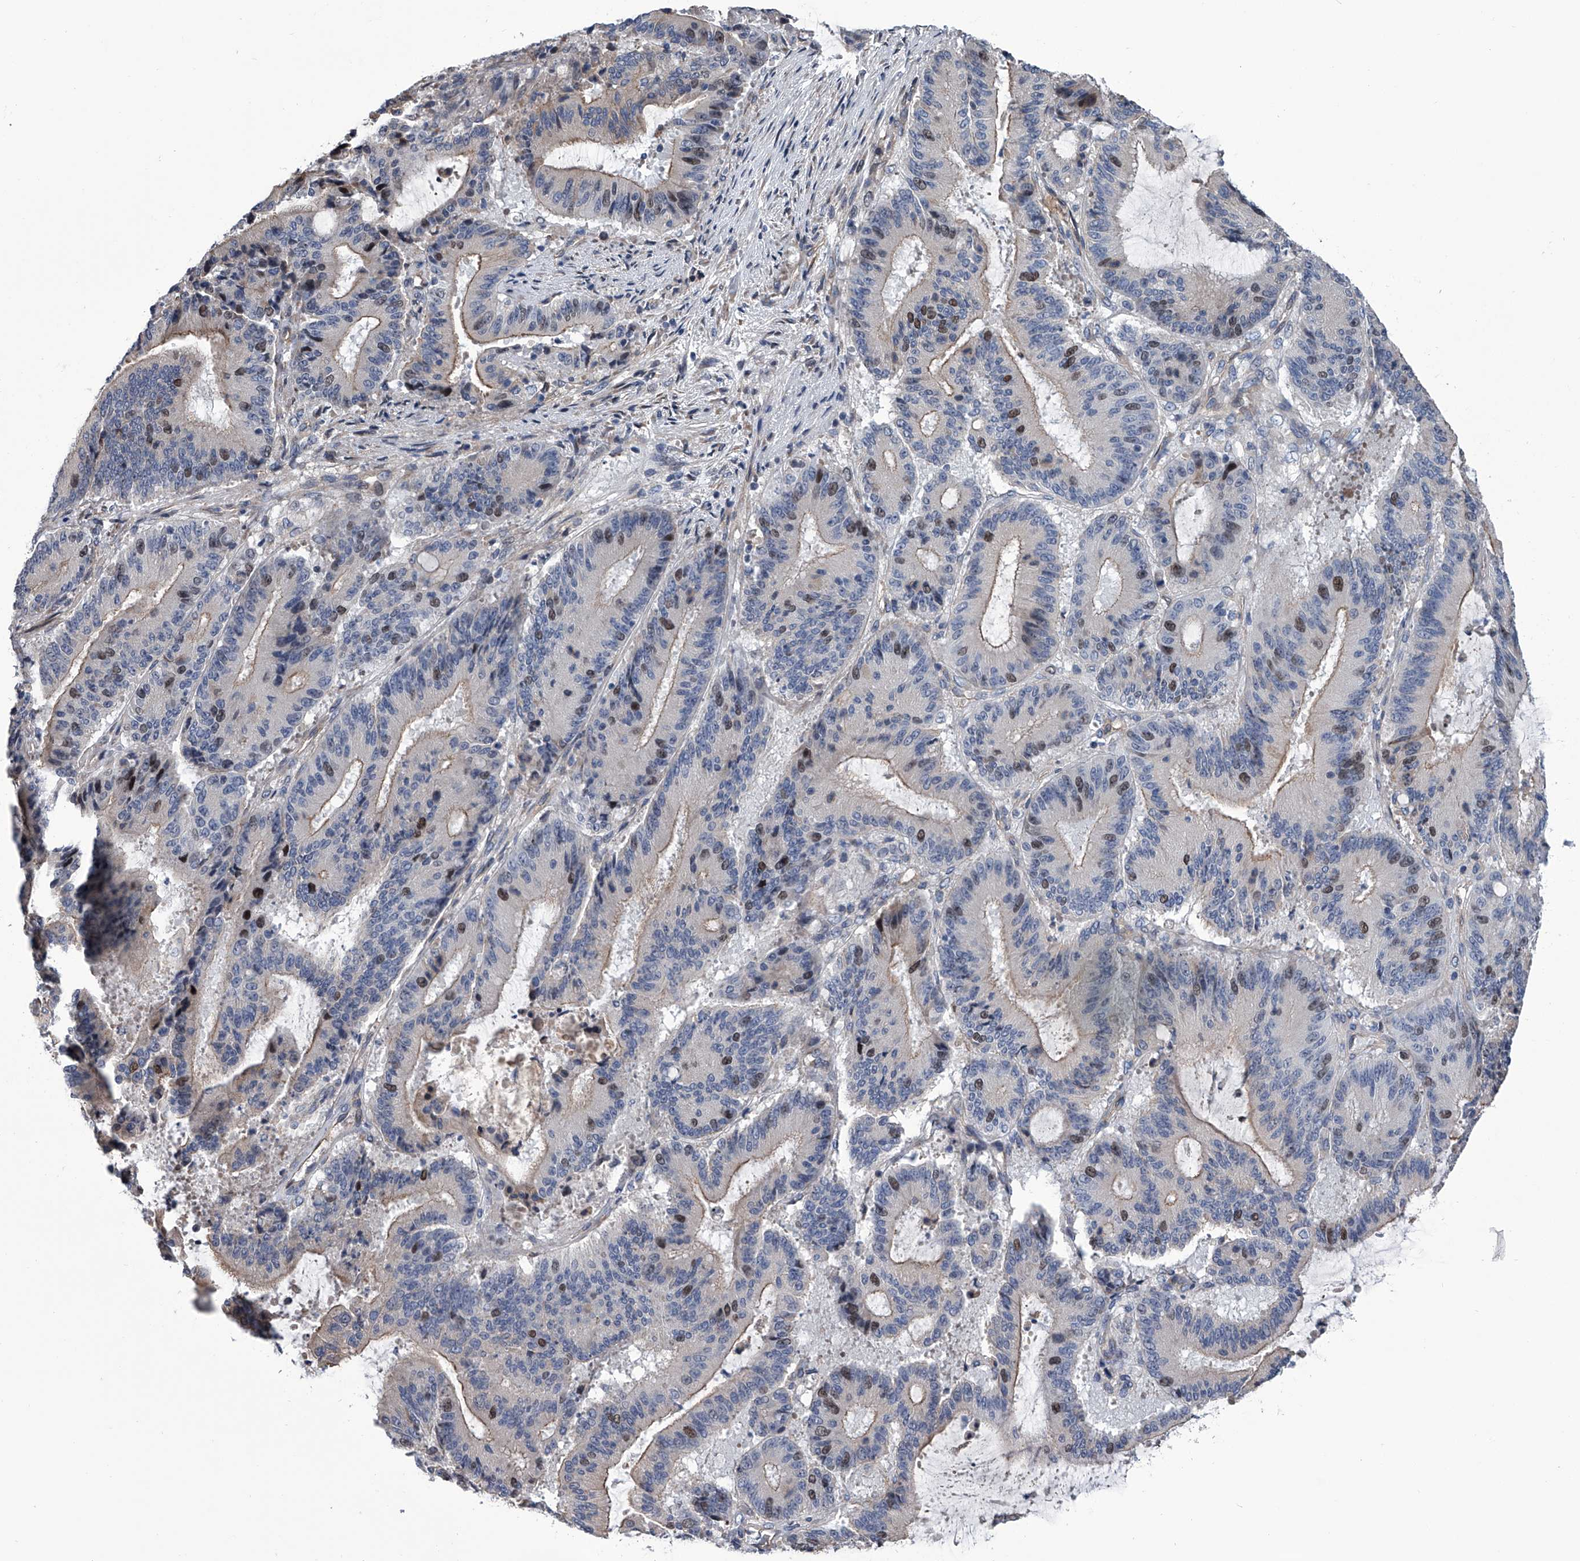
{"staining": {"intensity": "moderate", "quantity": "<25%", "location": "cytoplasmic/membranous,nuclear"}, "tissue": "liver cancer", "cell_type": "Tumor cells", "image_type": "cancer", "snomed": [{"axis": "morphology", "description": "Normal tissue, NOS"}, {"axis": "morphology", "description": "Cholangiocarcinoma"}, {"axis": "topography", "description": "Liver"}, {"axis": "topography", "description": "Peripheral nerve tissue"}], "caption": "This is a micrograph of immunohistochemistry staining of liver cholangiocarcinoma, which shows moderate staining in the cytoplasmic/membranous and nuclear of tumor cells.", "gene": "ABCG1", "patient": {"sex": "female", "age": 73}}